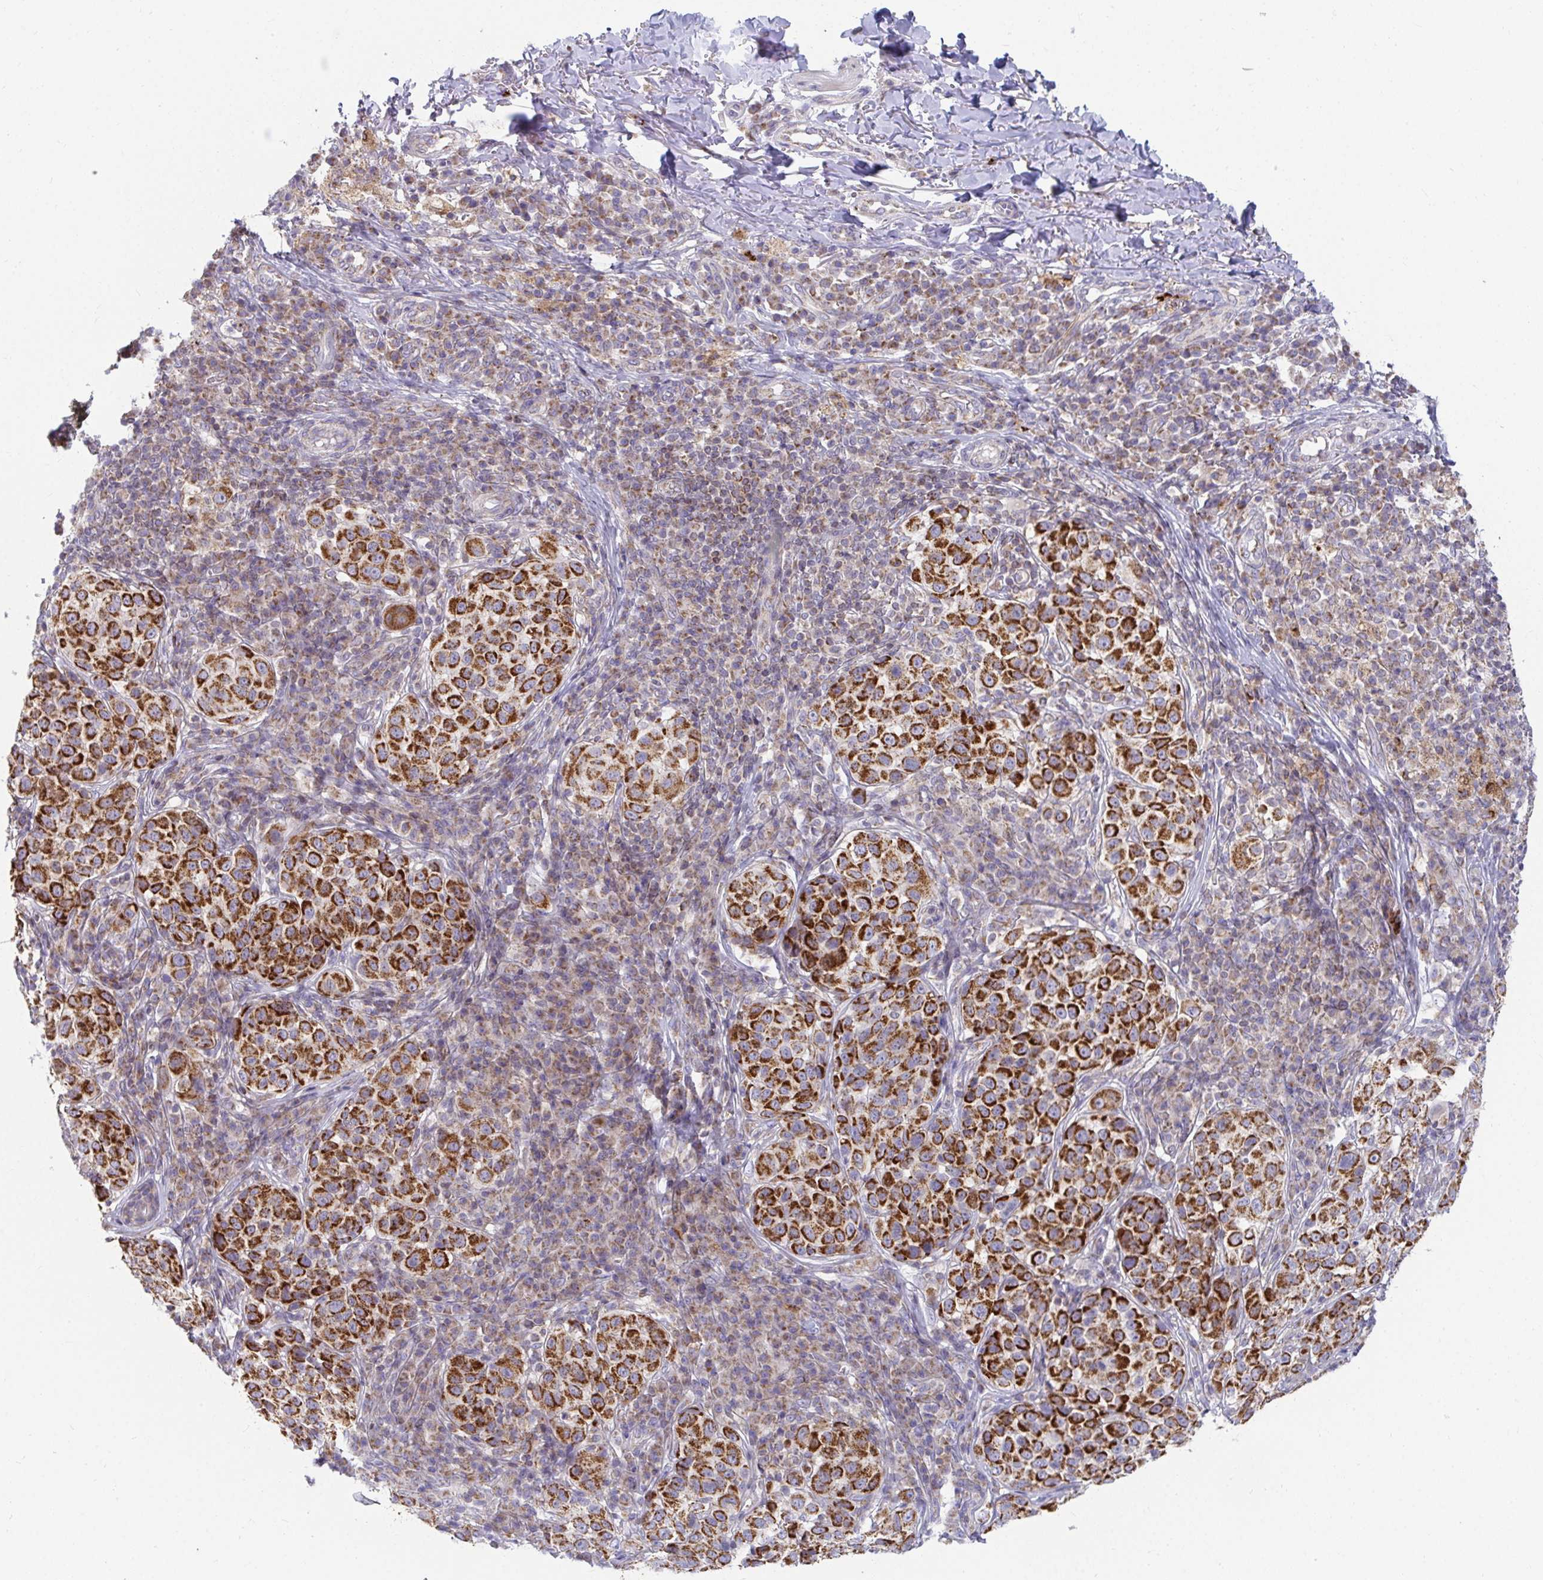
{"staining": {"intensity": "strong", "quantity": ">75%", "location": "cytoplasmic/membranous"}, "tissue": "melanoma", "cell_type": "Tumor cells", "image_type": "cancer", "snomed": [{"axis": "morphology", "description": "Malignant melanoma, NOS"}, {"axis": "topography", "description": "Skin"}], "caption": "IHC micrograph of human malignant melanoma stained for a protein (brown), which reveals high levels of strong cytoplasmic/membranous positivity in approximately >75% of tumor cells.", "gene": "EXOC5", "patient": {"sex": "male", "age": 38}}